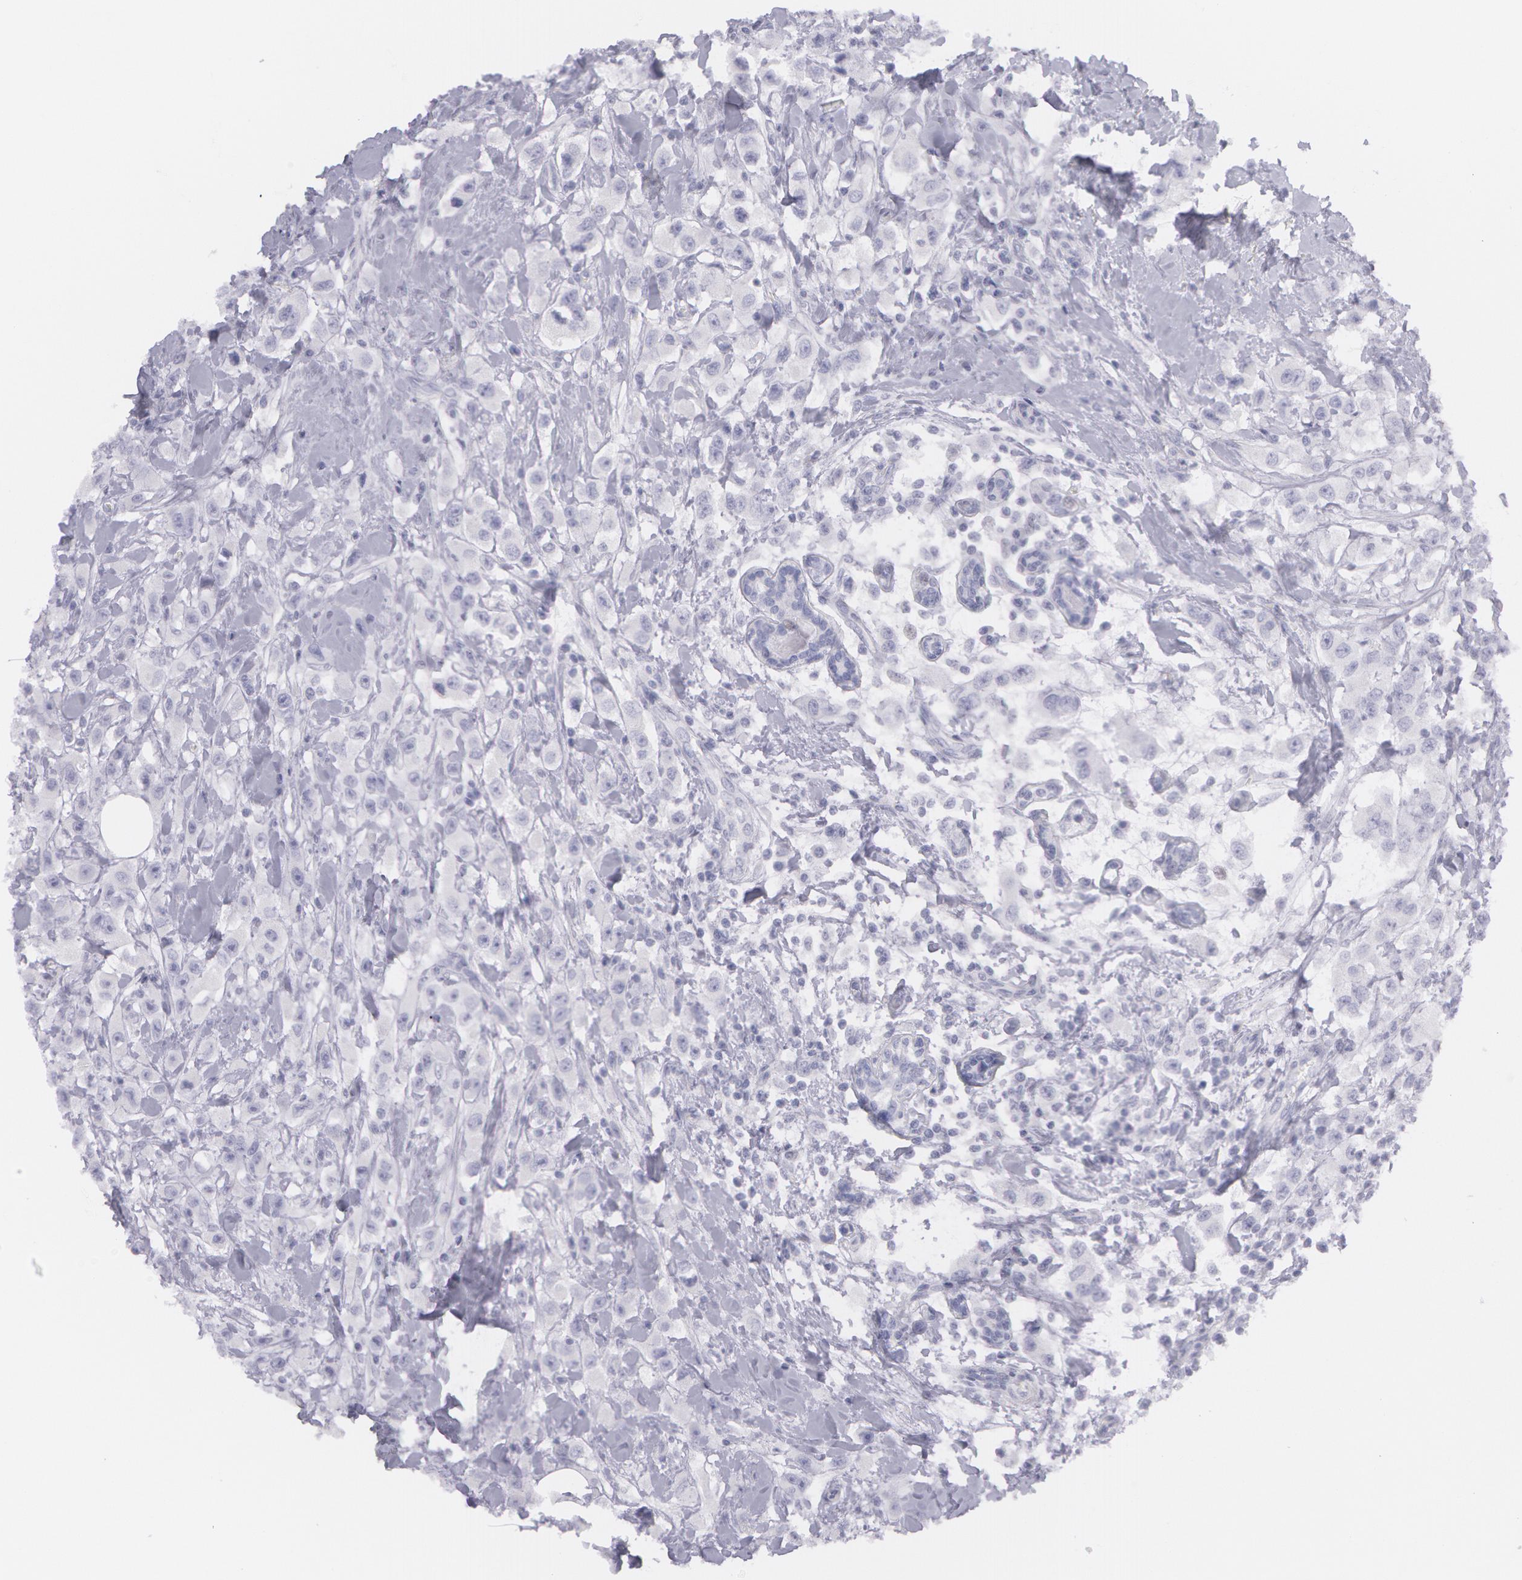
{"staining": {"intensity": "negative", "quantity": "none", "location": "none"}, "tissue": "breast cancer", "cell_type": "Tumor cells", "image_type": "cancer", "snomed": [{"axis": "morphology", "description": "Duct carcinoma"}, {"axis": "topography", "description": "Breast"}], "caption": "There is no significant expression in tumor cells of breast cancer. (DAB (3,3'-diaminobenzidine) immunohistochemistry (IHC) with hematoxylin counter stain).", "gene": "AMACR", "patient": {"sex": "female", "age": 58}}